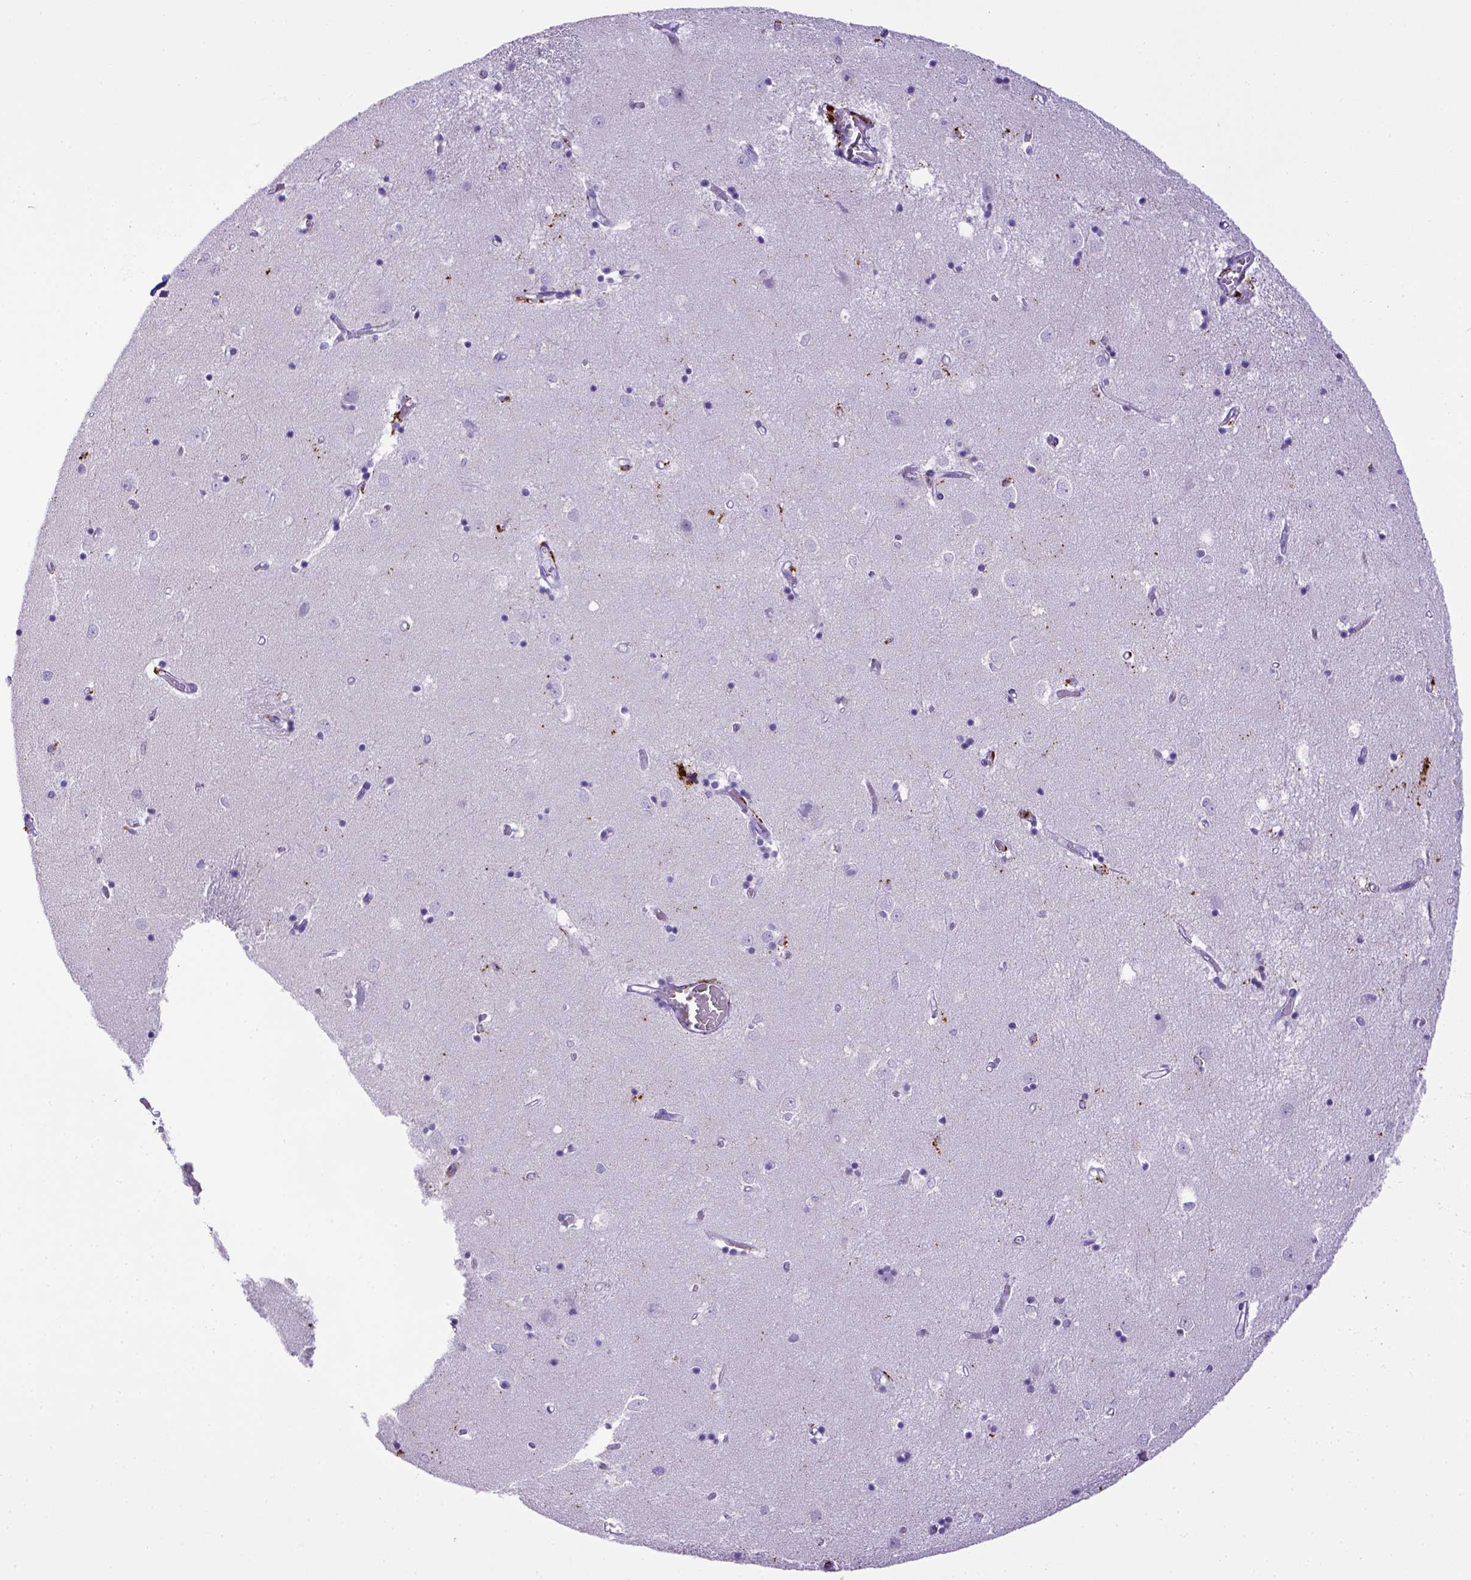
{"staining": {"intensity": "negative", "quantity": "none", "location": "none"}, "tissue": "caudate", "cell_type": "Glial cells", "image_type": "normal", "snomed": [{"axis": "morphology", "description": "Normal tissue, NOS"}, {"axis": "topography", "description": "Lateral ventricle wall"}], "caption": "Glial cells show no significant staining in unremarkable caudate. Brightfield microscopy of immunohistochemistry (IHC) stained with DAB (3,3'-diaminobenzidine) (brown) and hematoxylin (blue), captured at high magnification.", "gene": "CD68", "patient": {"sex": "male", "age": 54}}